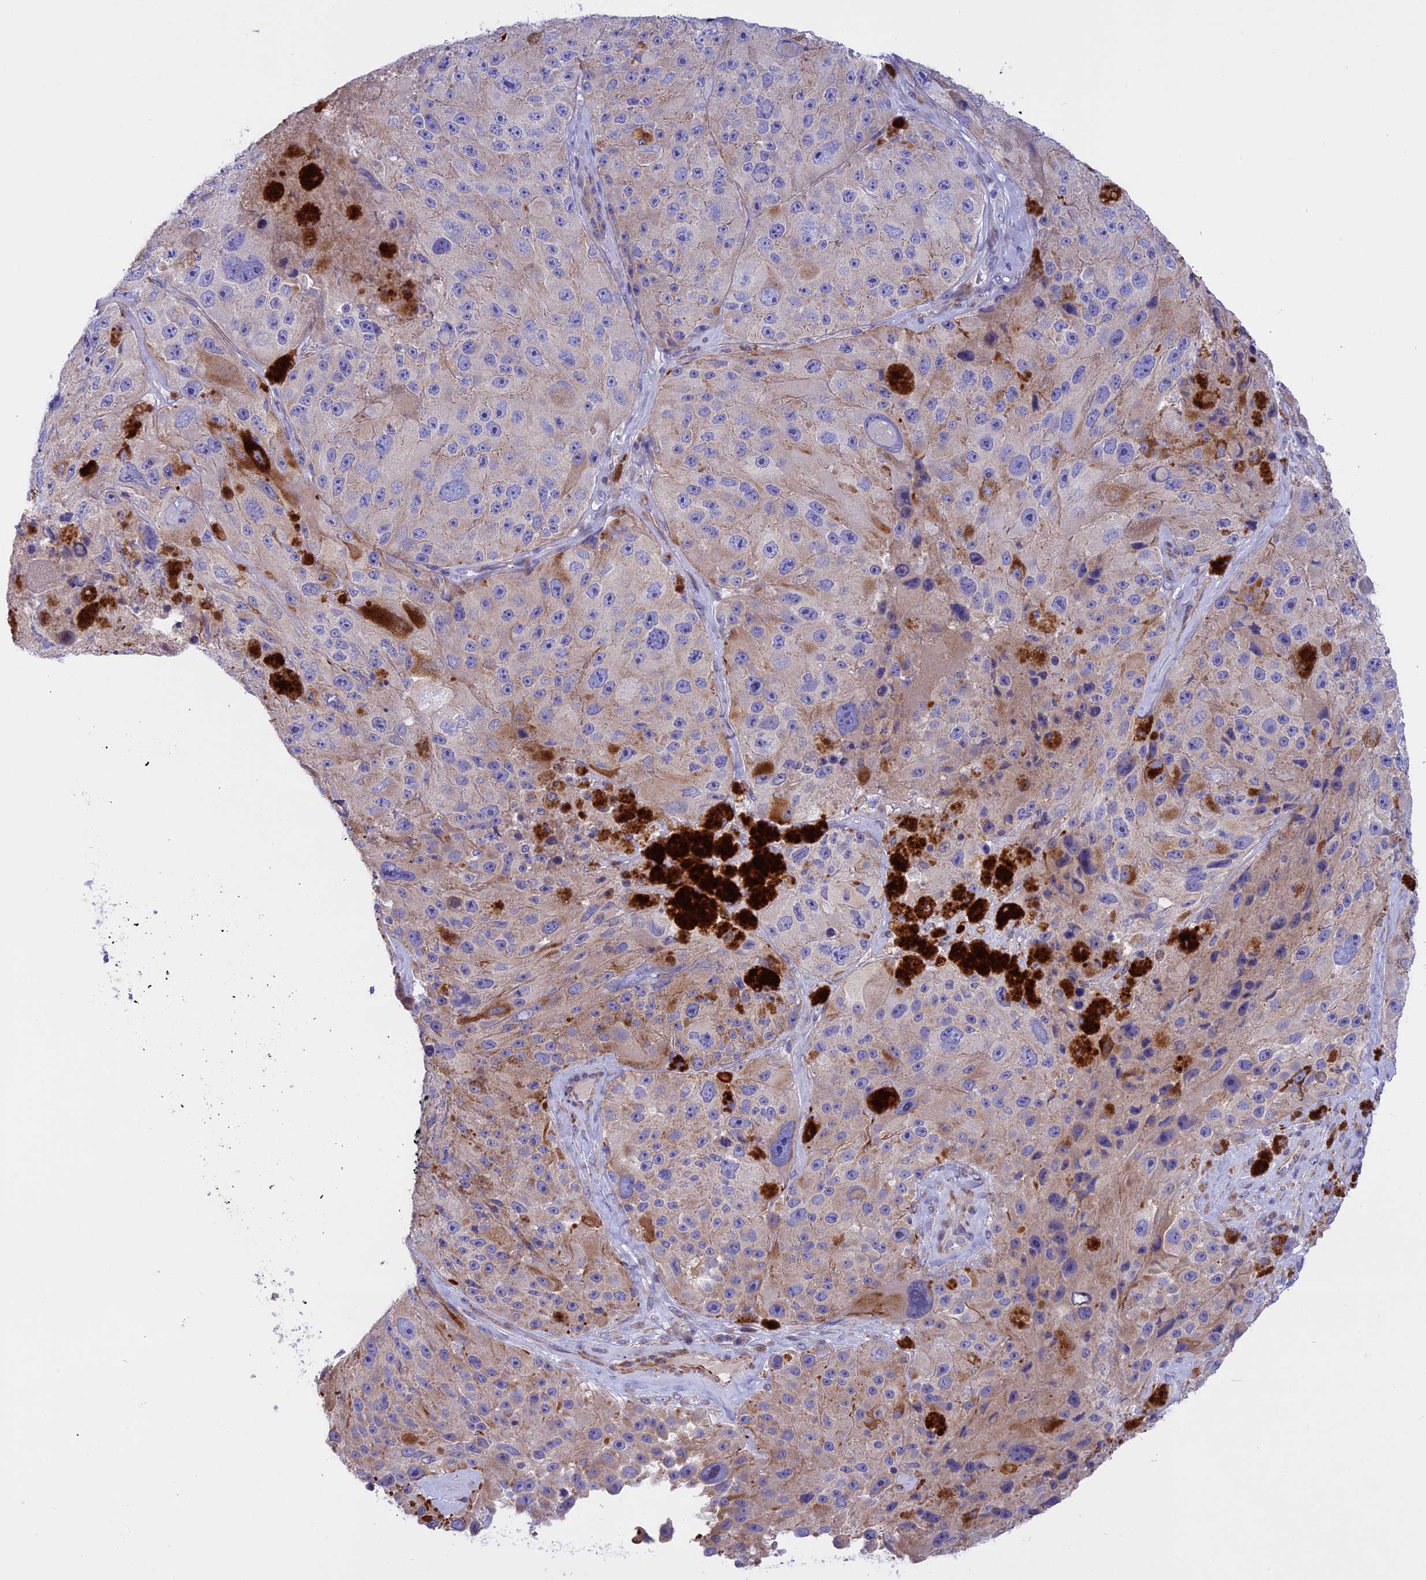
{"staining": {"intensity": "negative", "quantity": "none", "location": "none"}, "tissue": "melanoma", "cell_type": "Tumor cells", "image_type": "cancer", "snomed": [{"axis": "morphology", "description": "Malignant melanoma, Metastatic site"}, {"axis": "topography", "description": "Lymph node"}], "caption": "High power microscopy image of an immunohistochemistry (IHC) histopathology image of malignant melanoma (metastatic site), revealing no significant expression in tumor cells. (DAB (3,3'-diaminobenzidine) immunohistochemistry (IHC) visualized using brightfield microscopy, high magnification).", "gene": "TMEM138", "patient": {"sex": "male", "age": 62}}